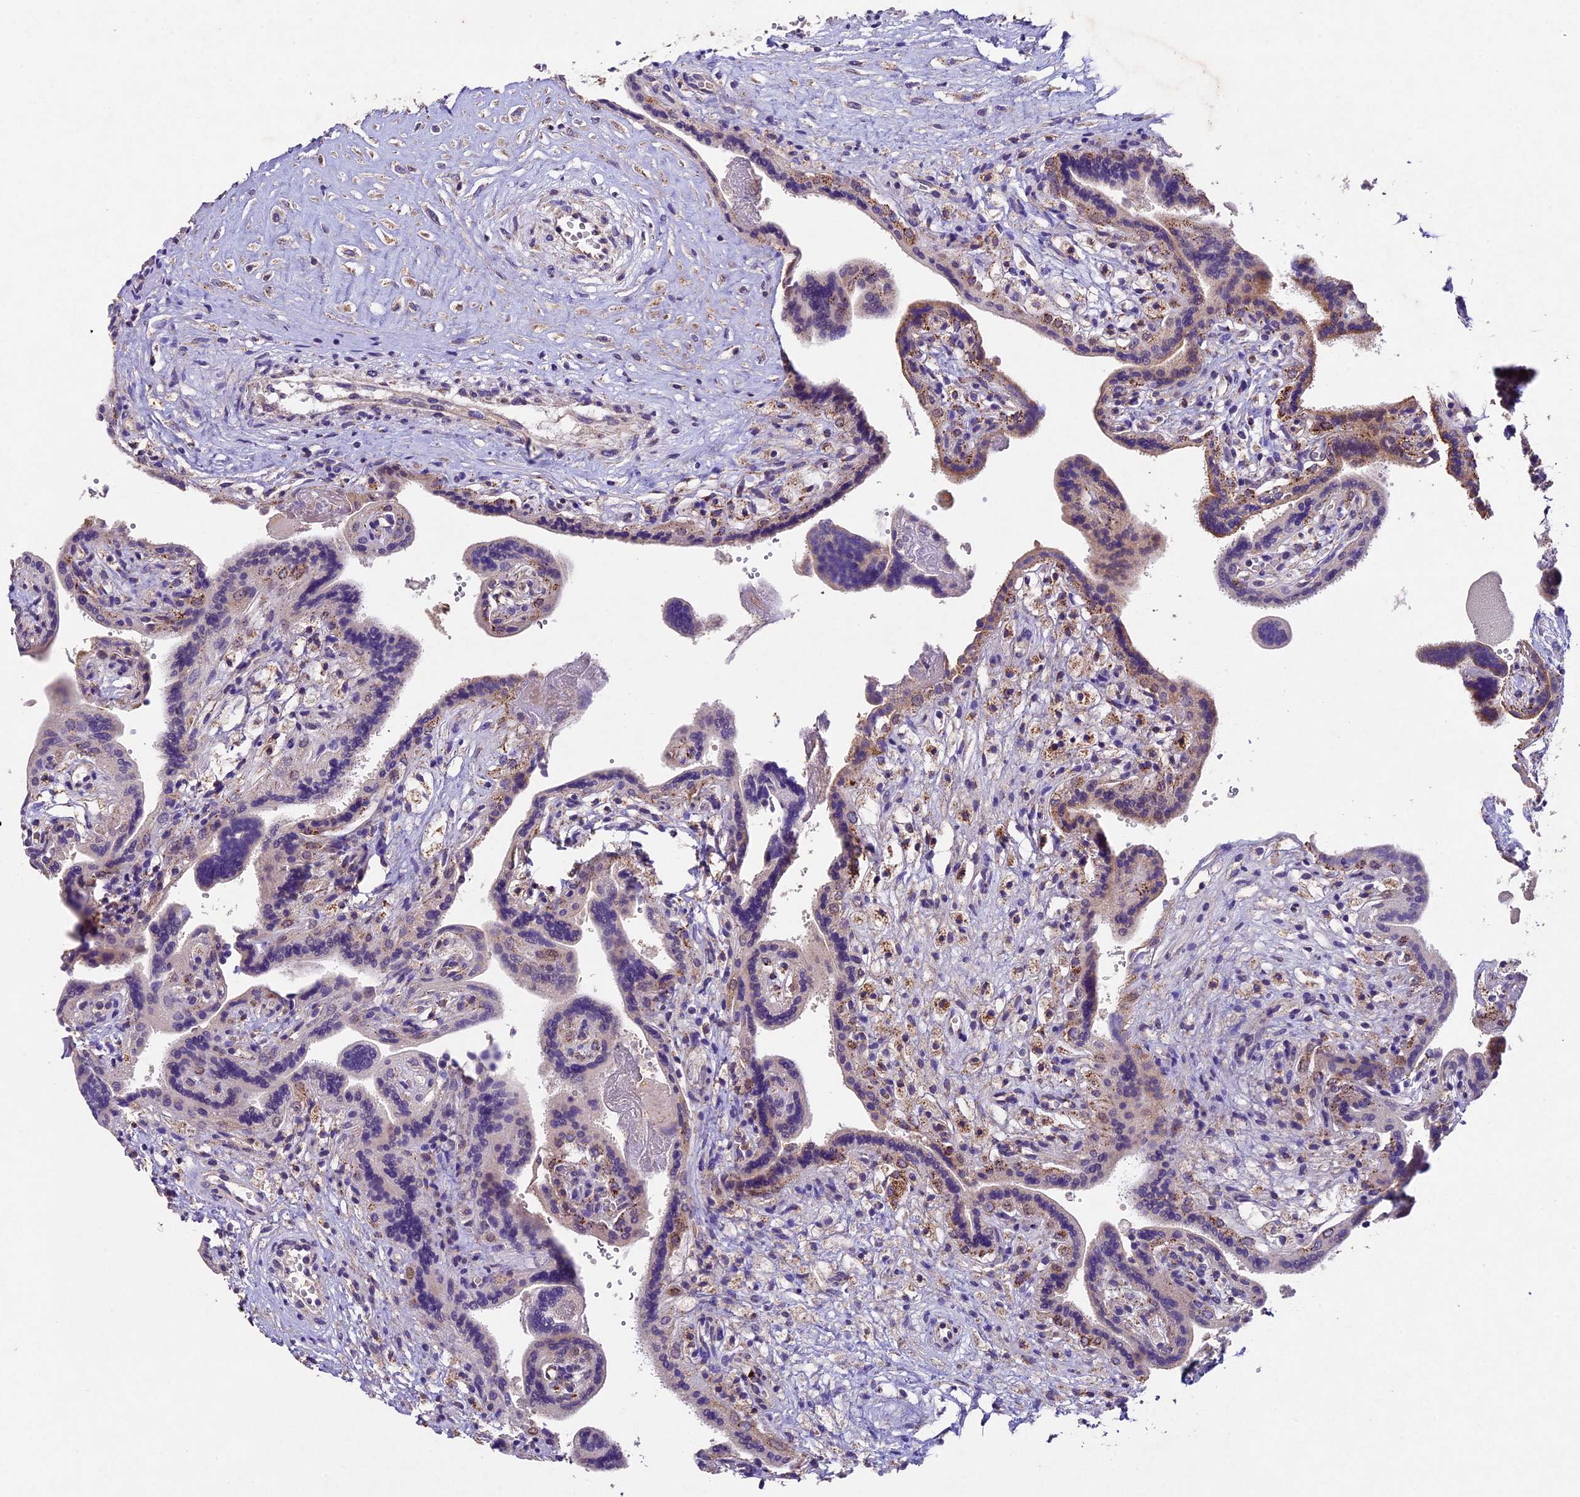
{"staining": {"intensity": "weak", "quantity": "25%-75%", "location": "cytoplasmic/membranous"}, "tissue": "placenta", "cell_type": "Trophoblastic cells", "image_type": "normal", "snomed": [{"axis": "morphology", "description": "Normal tissue, NOS"}, {"axis": "topography", "description": "Placenta"}], "caption": "Protein expression analysis of benign human placenta reveals weak cytoplasmic/membranous staining in approximately 25%-75% of trophoblastic cells. (DAB IHC with brightfield microscopy, high magnification).", "gene": "PMPCB", "patient": {"sex": "female", "age": 37}}